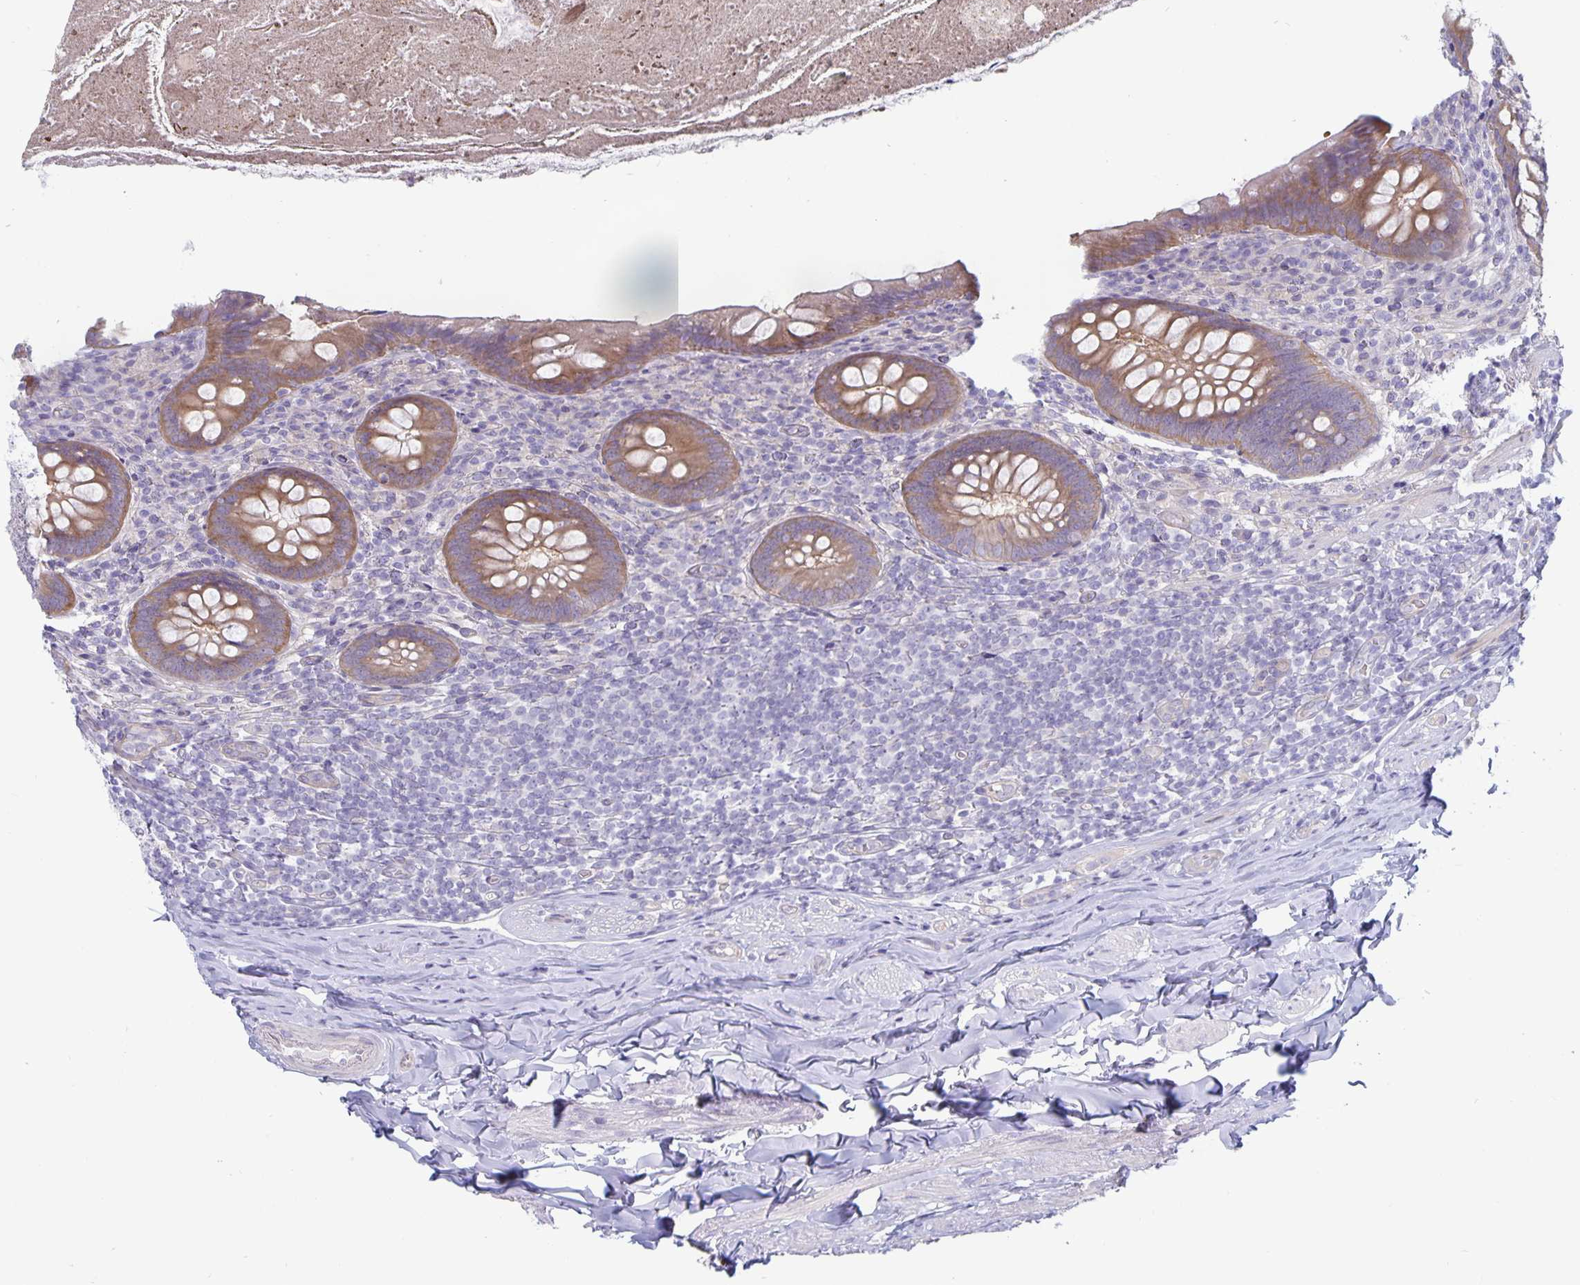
{"staining": {"intensity": "moderate", "quantity": ">75%", "location": "cytoplasmic/membranous"}, "tissue": "appendix", "cell_type": "Glandular cells", "image_type": "normal", "snomed": [{"axis": "morphology", "description": "Normal tissue, NOS"}, {"axis": "topography", "description": "Appendix"}], "caption": "Immunohistochemical staining of normal human appendix exhibits medium levels of moderate cytoplasmic/membranous staining in about >75% of glandular cells. The staining was performed using DAB, with brown indicating positive protein expression. Nuclei are stained blue with hematoxylin.", "gene": "PLCB3", "patient": {"sex": "male", "age": 47}}